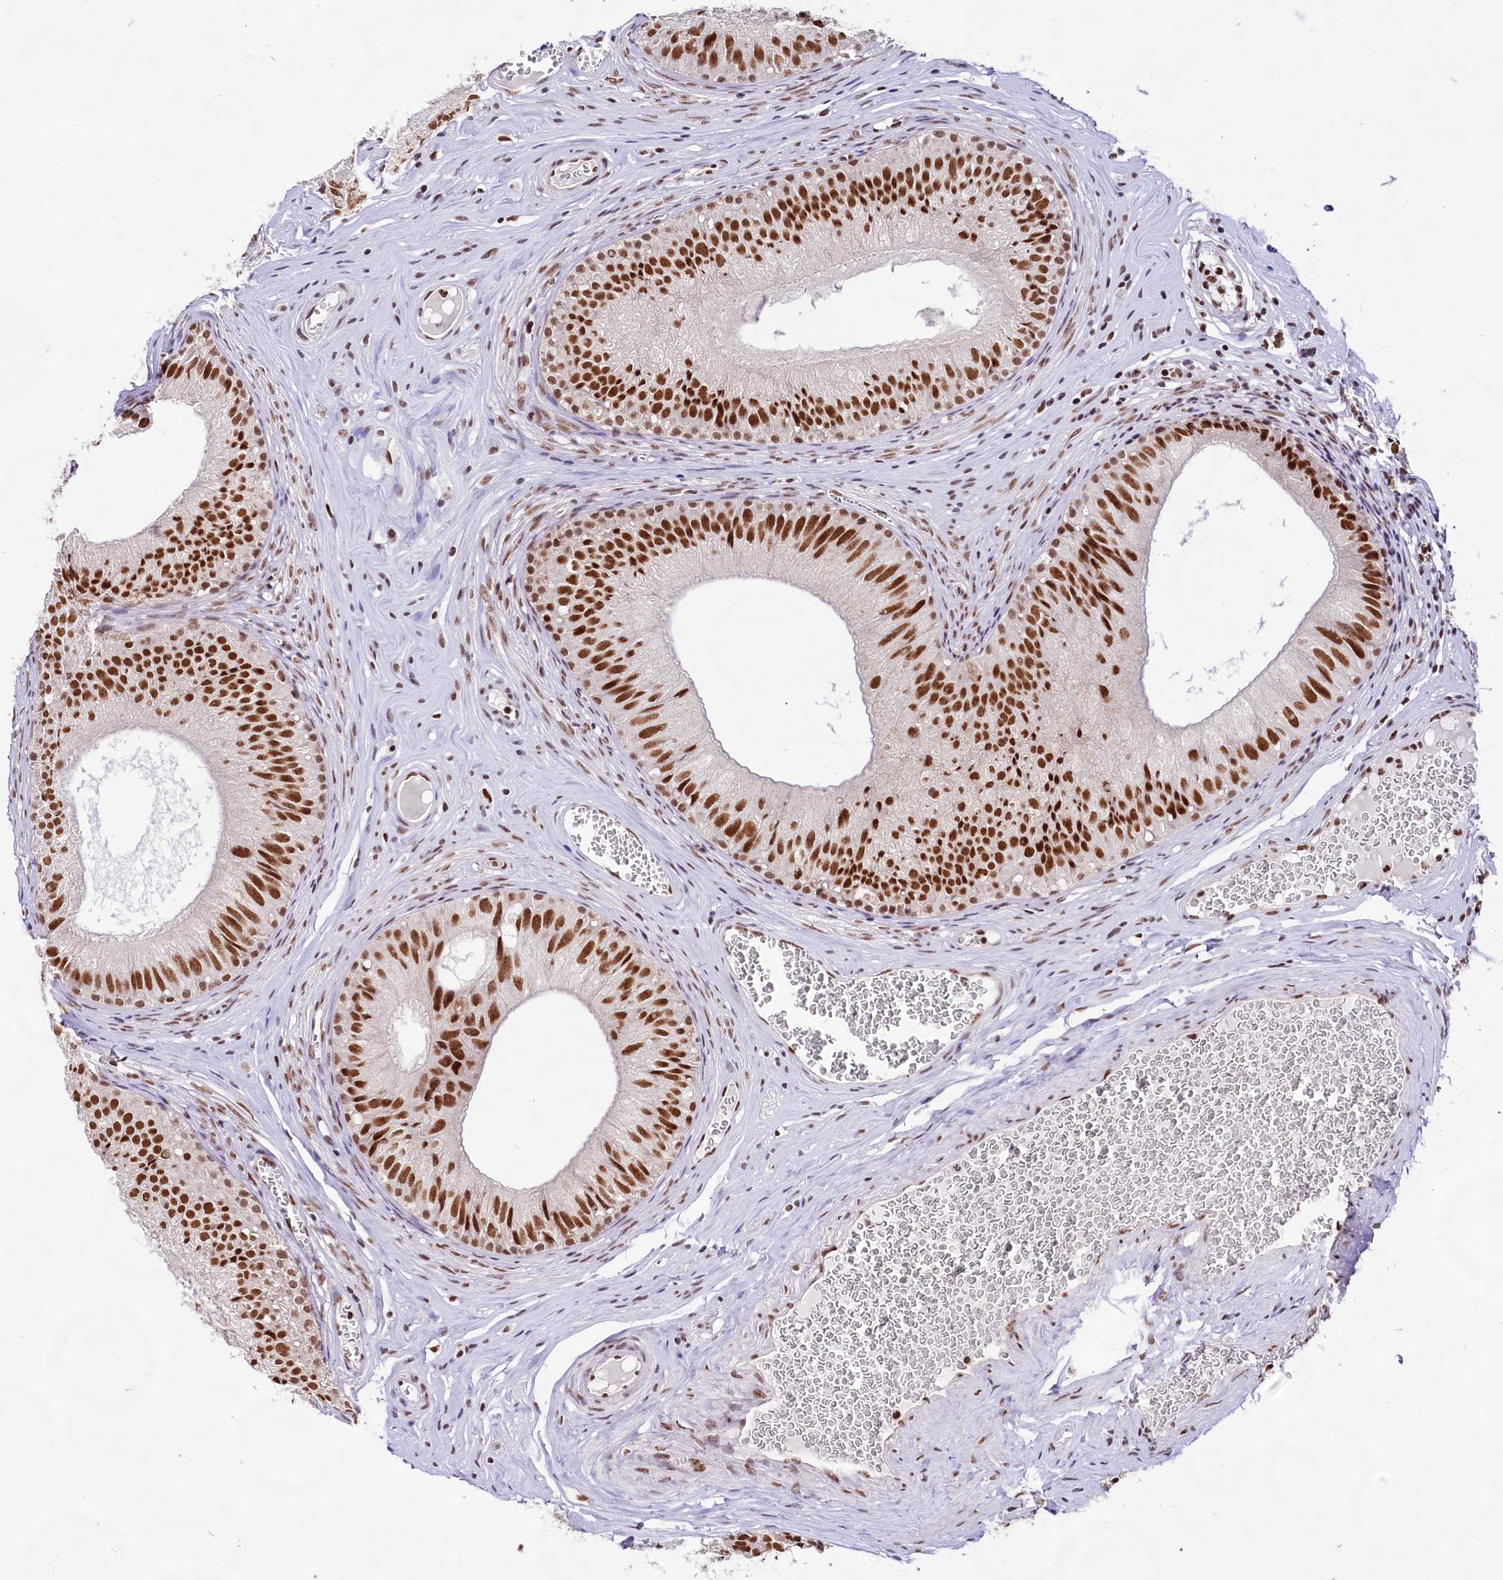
{"staining": {"intensity": "strong", "quantity": ">75%", "location": "nuclear"}, "tissue": "epididymis", "cell_type": "Glandular cells", "image_type": "normal", "snomed": [{"axis": "morphology", "description": "Normal tissue, NOS"}, {"axis": "topography", "description": "Epididymis"}], "caption": "Immunohistochemistry (IHC) staining of unremarkable epididymis, which displays high levels of strong nuclear staining in approximately >75% of glandular cells indicating strong nuclear protein expression. The staining was performed using DAB (brown) for protein detection and nuclei were counterstained in hematoxylin (blue).", "gene": "HIRA", "patient": {"sex": "male", "age": 36}}